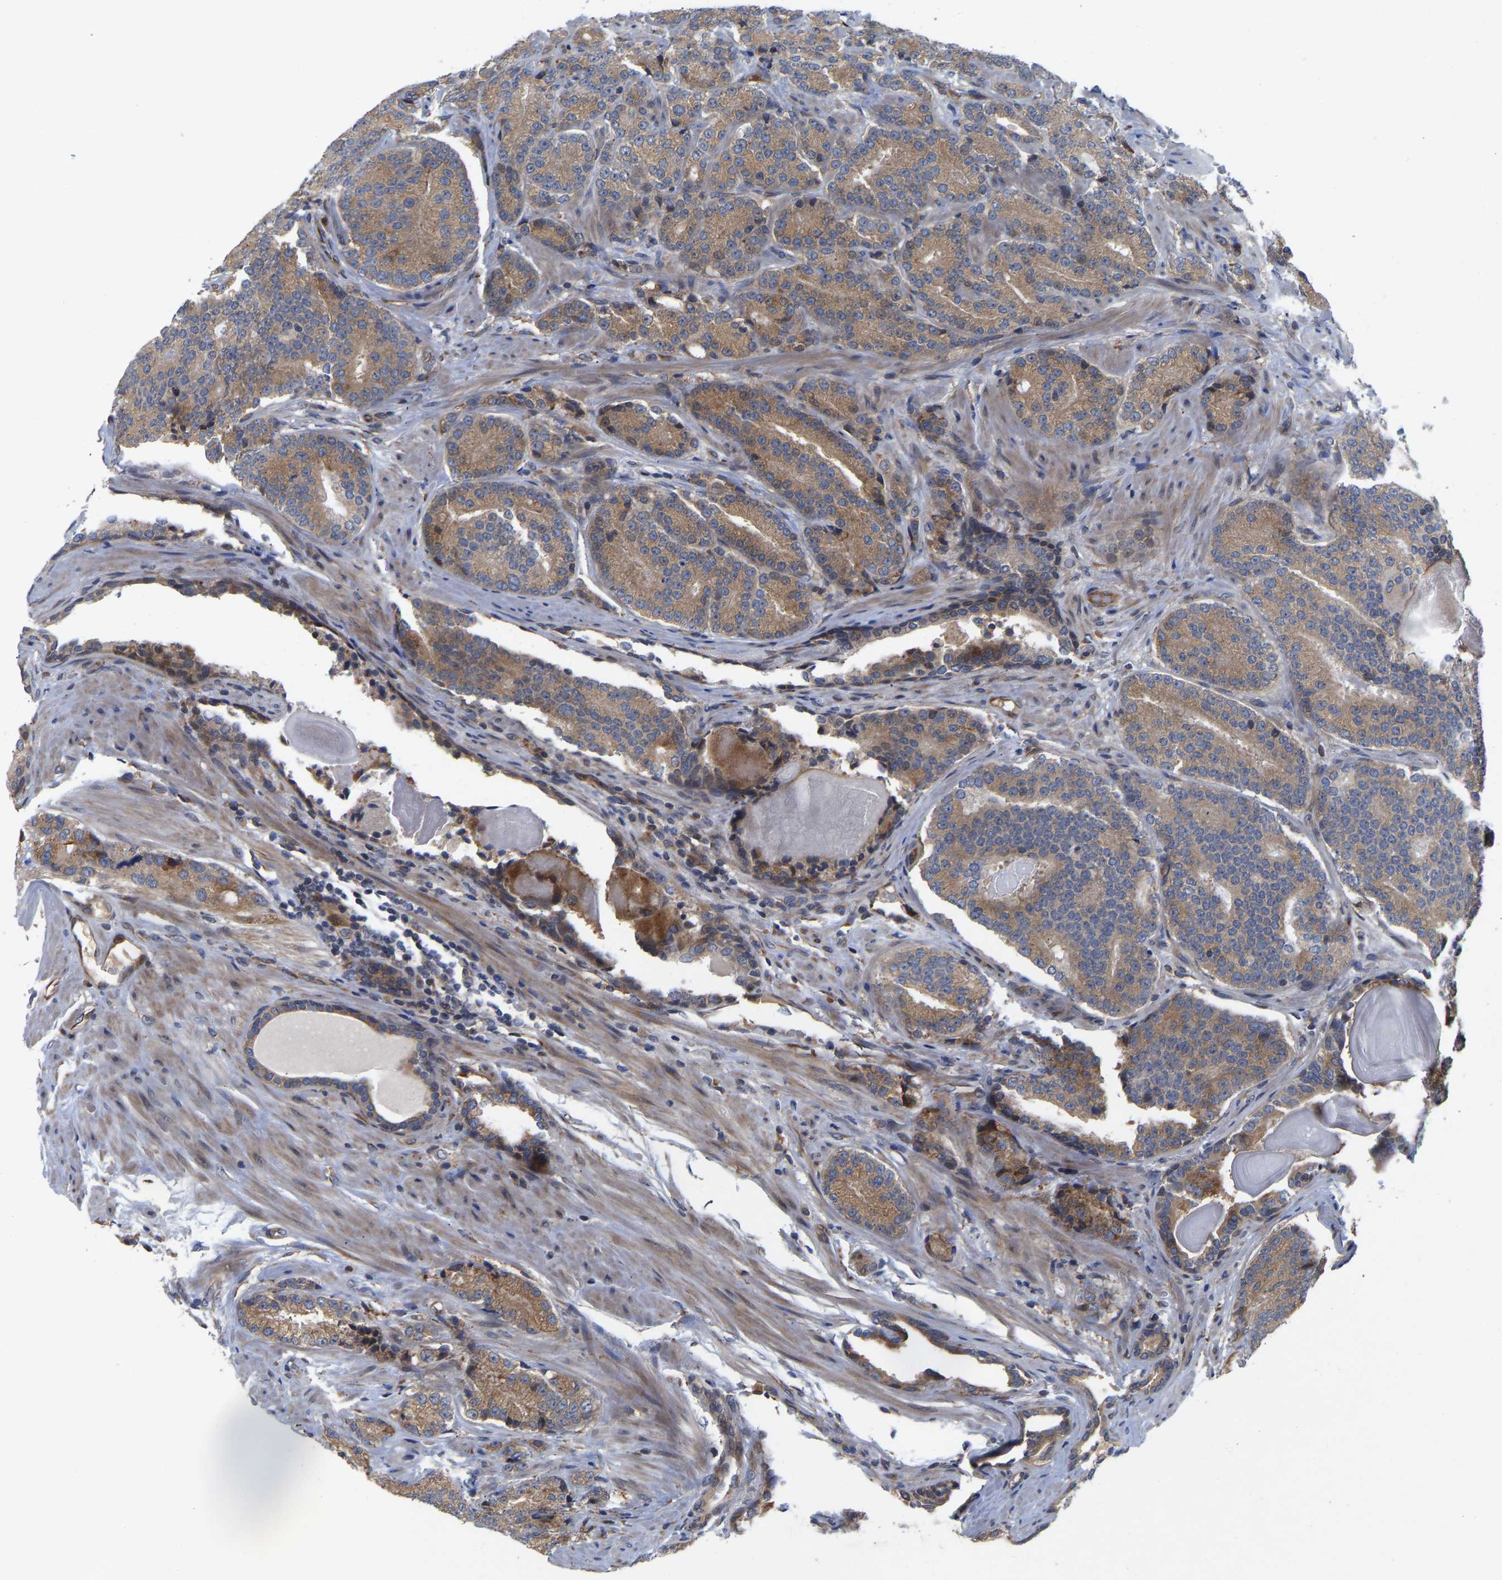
{"staining": {"intensity": "moderate", "quantity": ">75%", "location": "cytoplasmic/membranous"}, "tissue": "prostate cancer", "cell_type": "Tumor cells", "image_type": "cancer", "snomed": [{"axis": "morphology", "description": "Adenocarcinoma, High grade"}, {"axis": "topography", "description": "Prostate"}], "caption": "Prostate cancer (adenocarcinoma (high-grade)) stained with DAB IHC shows medium levels of moderate cytoplasmic/membranous staining in about >75% of tumor cells.", "gene": "FRRS1", "patient": {"sex": "male", "age": 61}}